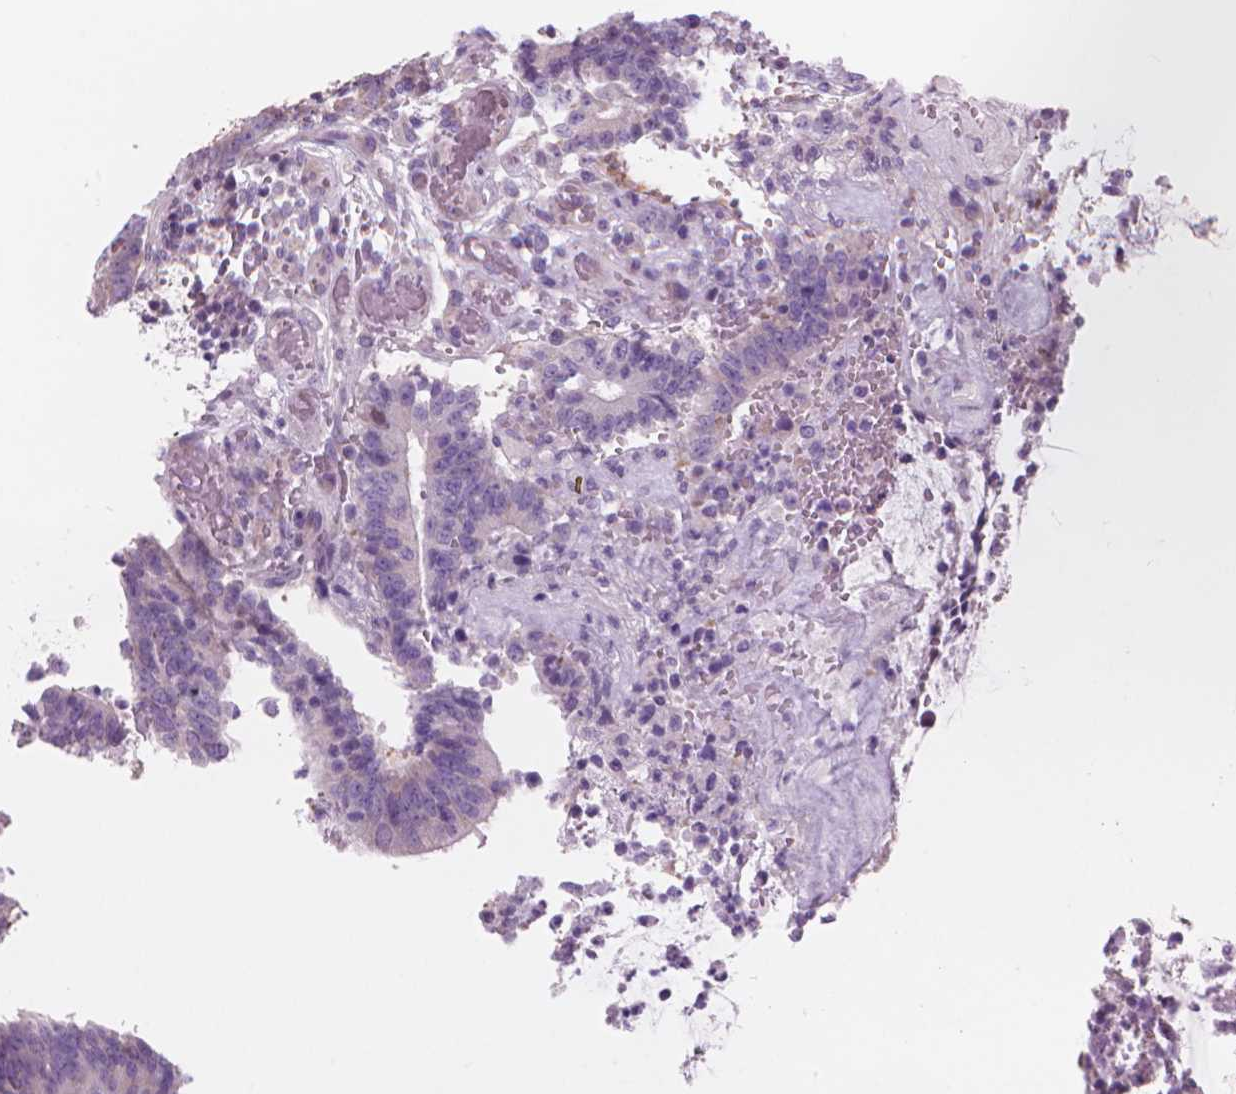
{"staining": {"intensity": "negative", "quantity": "none", "location": "none"}, "tissue": "colorectal cancer", "cell_type": "Tumor cells", "image_type": "cancer", "snomed": [{"axis": "morphology", "description": "Adenocarcinoma, NOS"}, {"axis": "topography", "description": "Colon"}], "caption": "Colorectal cancer (adenocarcinoma) was stained to show a protein in brown. There is no significant staining in tumor cells.", "gene": "ENSG00000187186", "patient": {"sex": "female", "age": 43}}